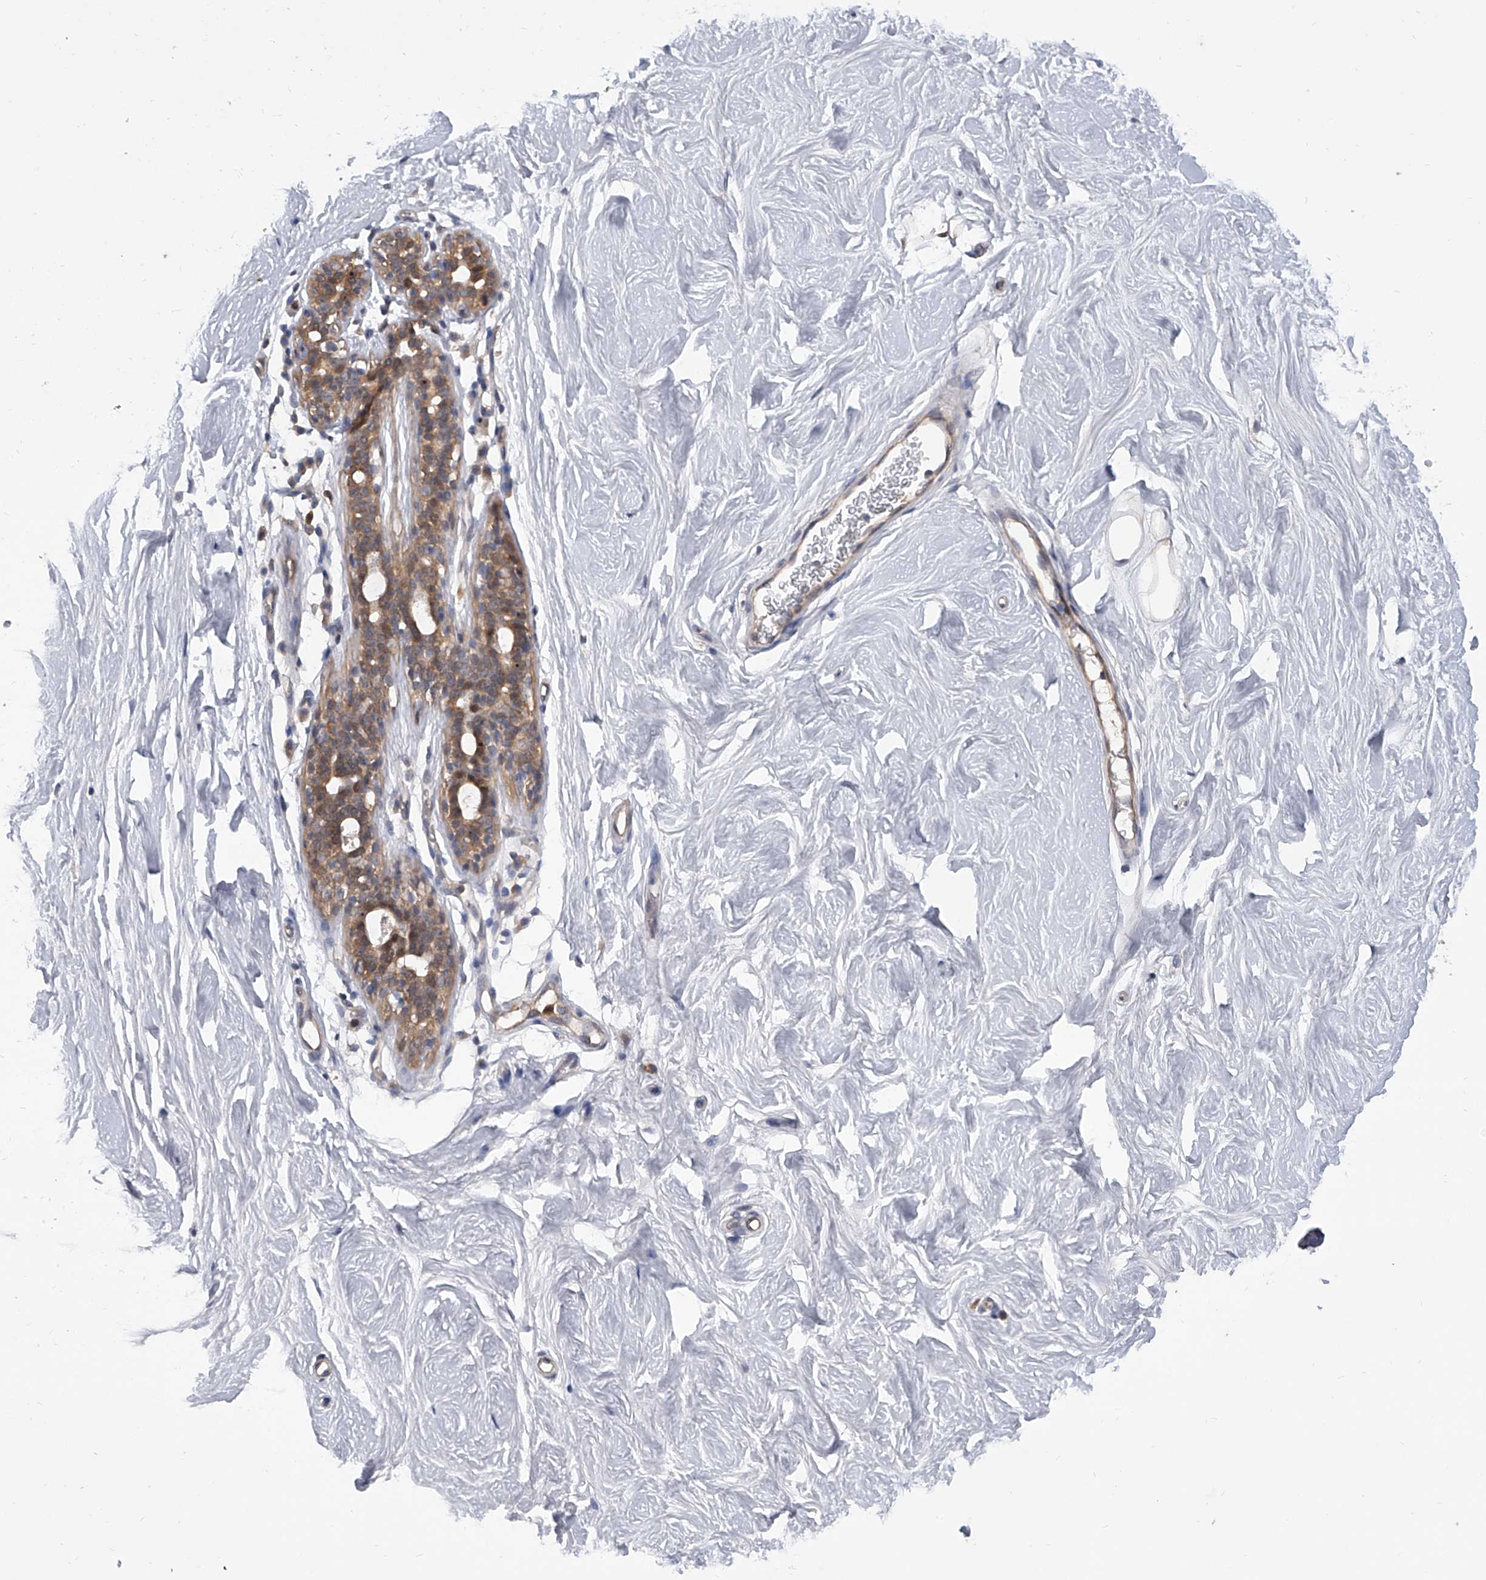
{"staining": {"intensity": "weak", "quantity": "25%-75%", "location": "cytoplasmic/membranous"}, "tissue": "breast", "cell_type": "Adipocytes", "image_type": "normal", "snomed": [{"axis": "morphology", "description": "Normal tissue, NOS"}, {"axis": "topography", "description": "Breast"}], "caption": "The photomicrograph reveals staining of normal breast, revealing weak cytoplasmic/membranous protein positivity (brown color) within adipocytes. Ihc stains the protein in brown and the nuclei are stained blue.", "gene": "BHLHE23", "patient": {"sex": "female", "age": 26}}